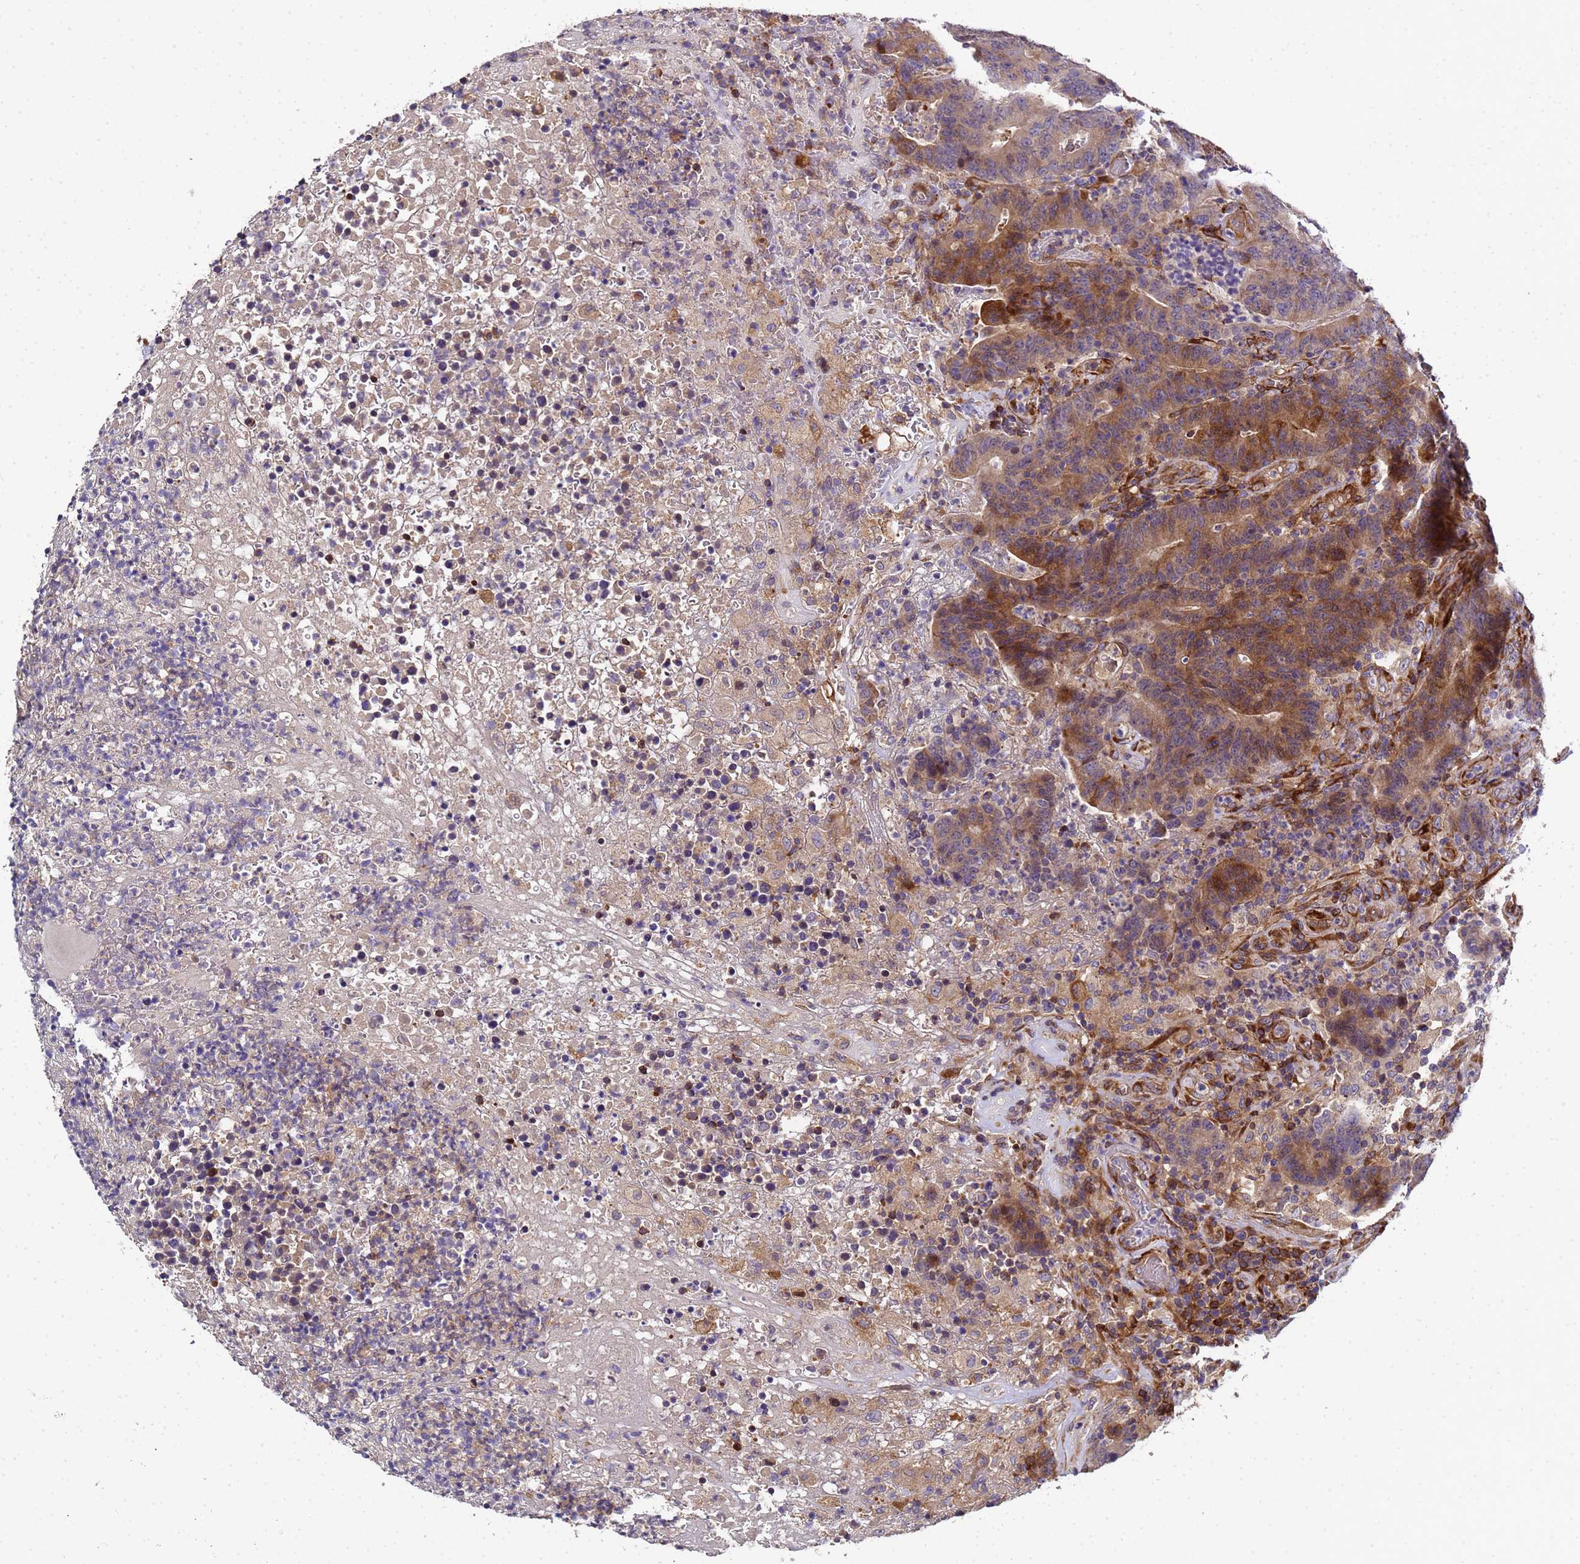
{"staining": {"intensity": "moderate", "quantity": ">75%", "location": "cytoplasmic/membranous"}, "tissue": "colorectal cancer", "cell_type": "Tumor cells", "image_type": "cancer", "snomed": [{"axis": "morphology", "description": "Normal tissue, NOS"}, {"axis": "morphology", "description": "Adenocarcinoma, NOS"}, {"axis": "topography", "description": "Colon"}], "caption": "The immunohistochemical stain labels moderate cytoplasmic/membranous expression in tumor cells of colorectal cancer tissue. Immunohistochemistry stains the protein in brown and the nuclei are stained blue.", "gene": "MOCS1", "patient": {"sex": "female", "age": 75}}